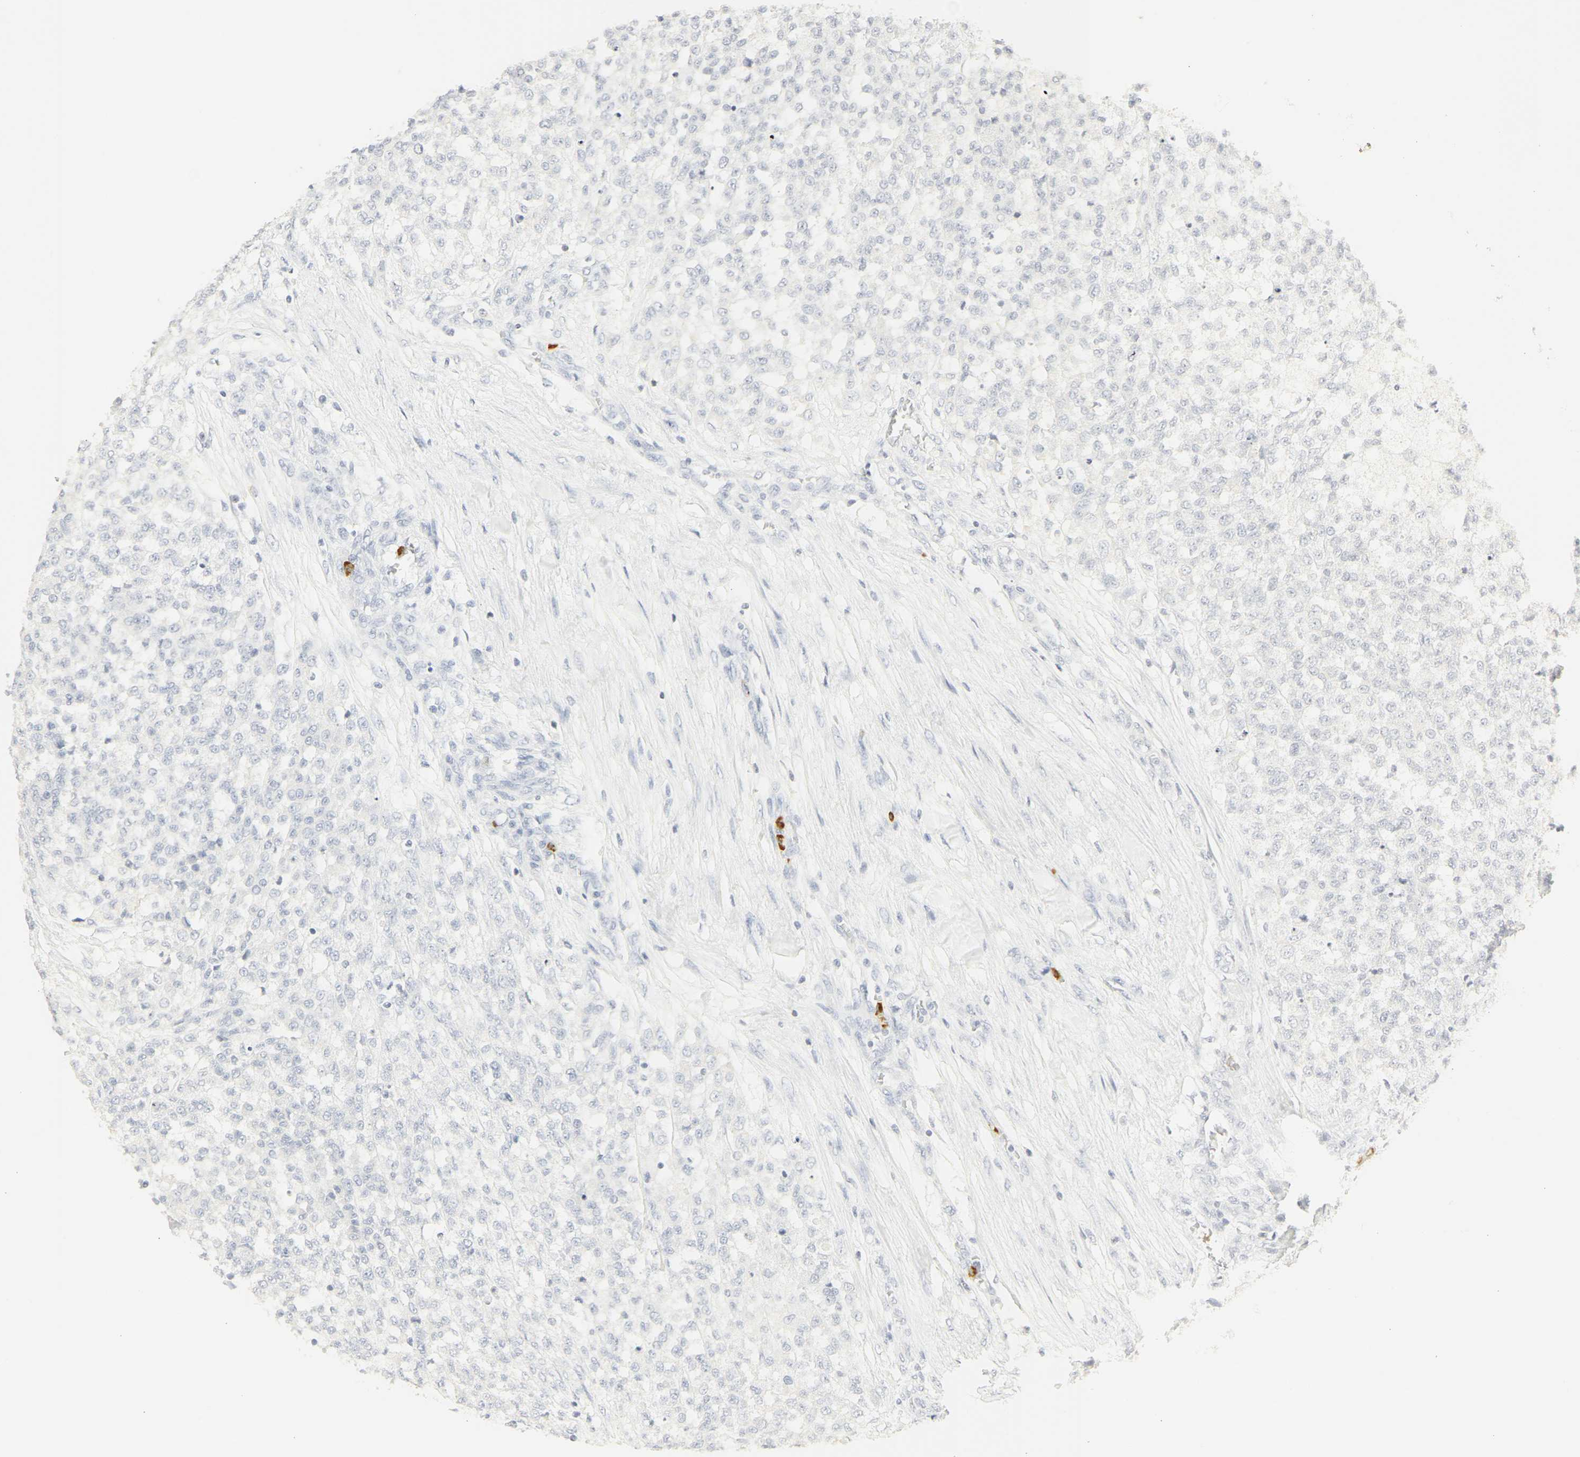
{"staining": {"intensity": "negative", "quantity": "none", "location": "none"}, "tissue": "testis cancer", "cell_type": "Tumor cells", "image_type": "cancer", "snomed": [{"axis": "morphology", "description": "Seminoma, NOS"}, {"axis": "topography", "description": "Testis"}], "caption": "Testis seminoma was stained to show a protein in brown. There is no significant positivity in tumor cells. Nuclei are stained in blue.", "gene": "CEACAM5", "patient": {"sex": "male", "age": 59}}